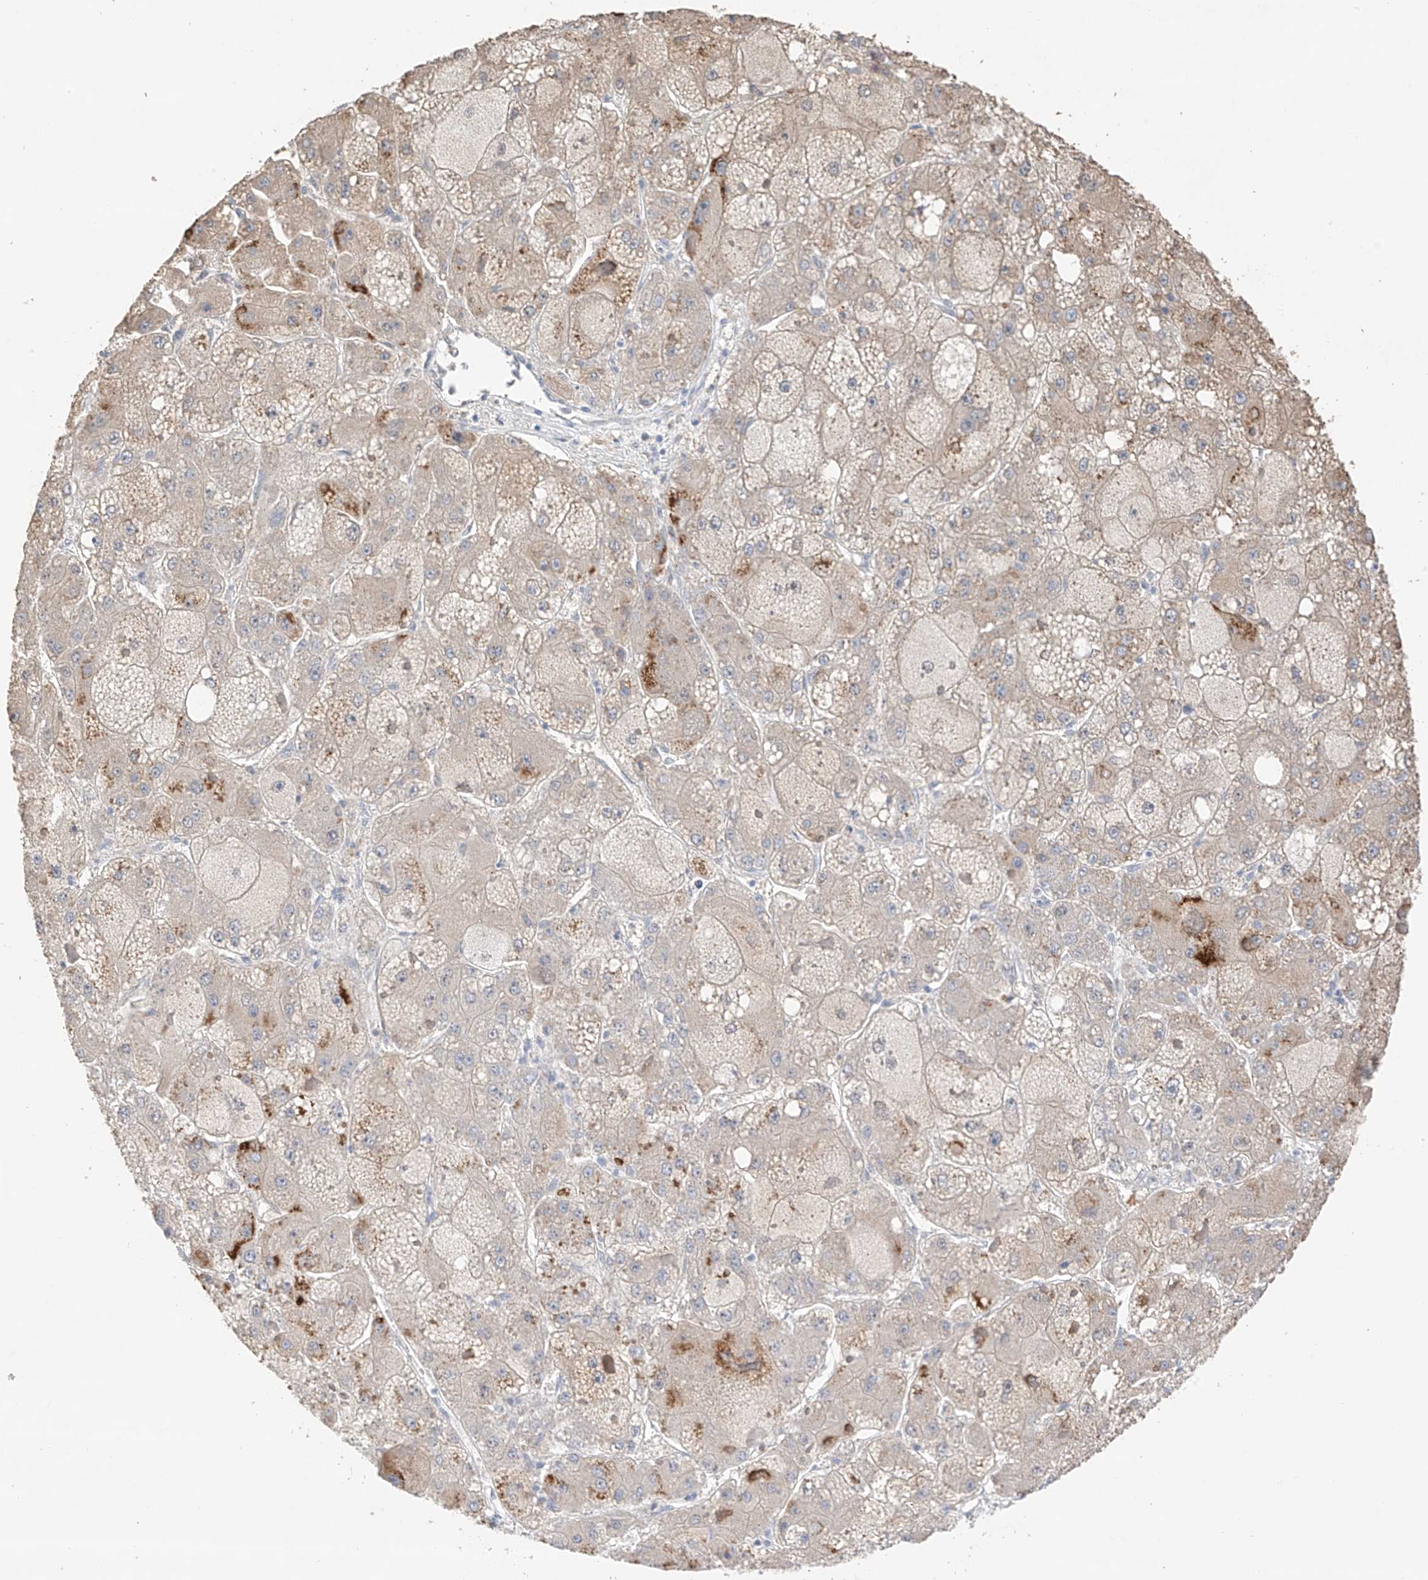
{"staining": {"intensity": "weak", "quantity": "<25%", "location": "cytoplasmic/membranous"}, "tissue": "liver cancer", "cell_type": "Tumor cells", "image_type": "cancer", "snomed": [{"axis": "morphology", "description": "Carcinoma, Hepatocellular, NOS"}, {"axis": "topography", "description": "Liver"}], "caption": "Immunohistochemistry (IHC) photomicrograph of neoplastic tissue: human hepatocellular carcinoma (liver) stained with DAB (3,3'-diaminobenzidine) reveals no significant protein expression in tumor cells.", "gene": "CAPN13", "patient": {"sex": "female", "age": 73}}